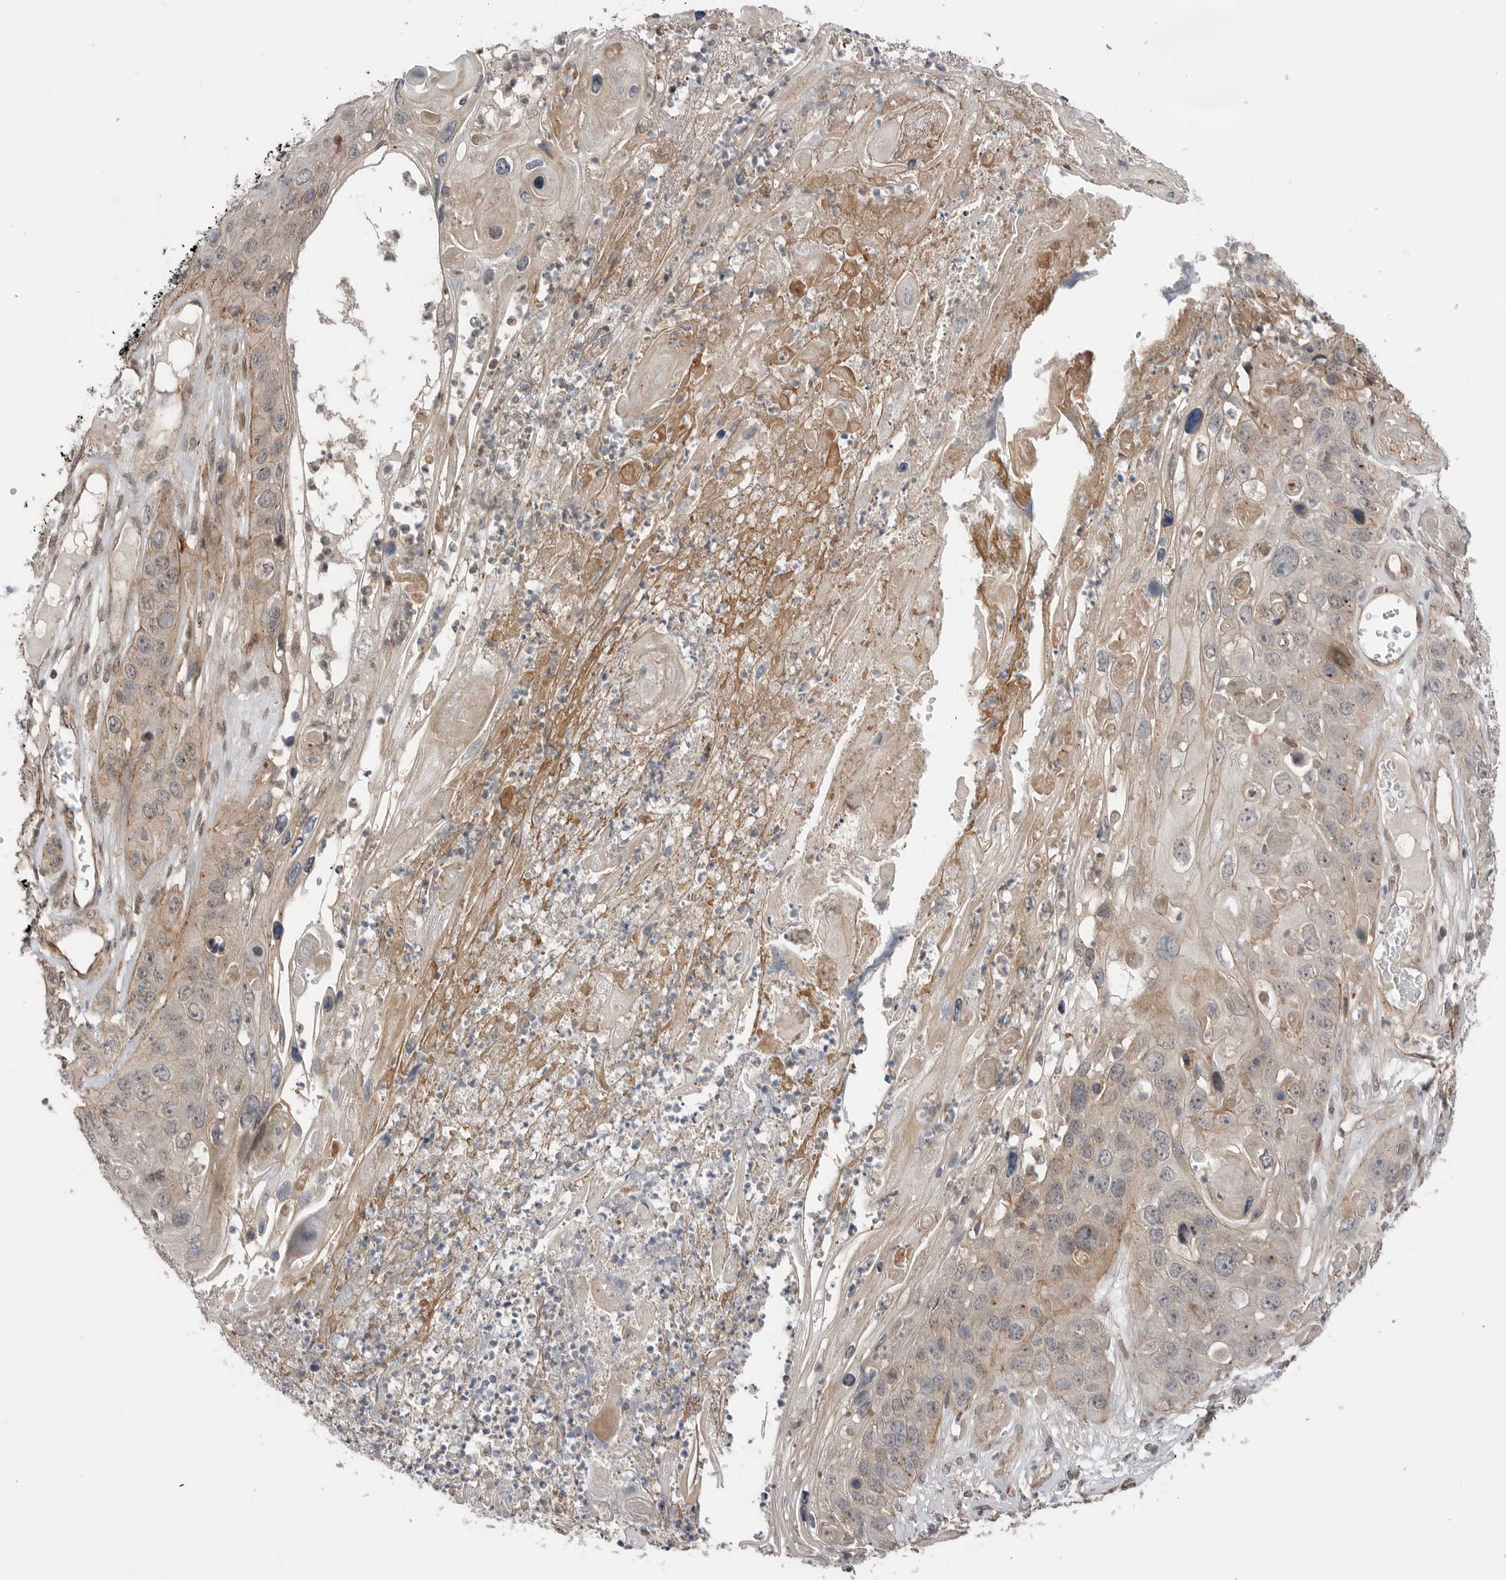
{"staining": {"intensity": "weak", "quantity": "<25%", "location": "cytoplasmic/membranous"}, "tissue": "skin cancer", "cell_type": "Tumor cells", "image_type": "cancer", "snomed": [{"axis": "morphology", "description": "Squamous cell carcinoma, NOS"}, {"axis": "topography", "description": "Skin"}], "caption": "DAB (3,3'-diaminobenzidine) immunohistochemical staining of skin squamous cell carcinoma demonstrates no significant expression in tumor cells. (Immunohistochemistry (ihc), brightfield microscopy, high magnification).", "gene": "PEAK1", "patient": {"sex": "male", "age": 55}}